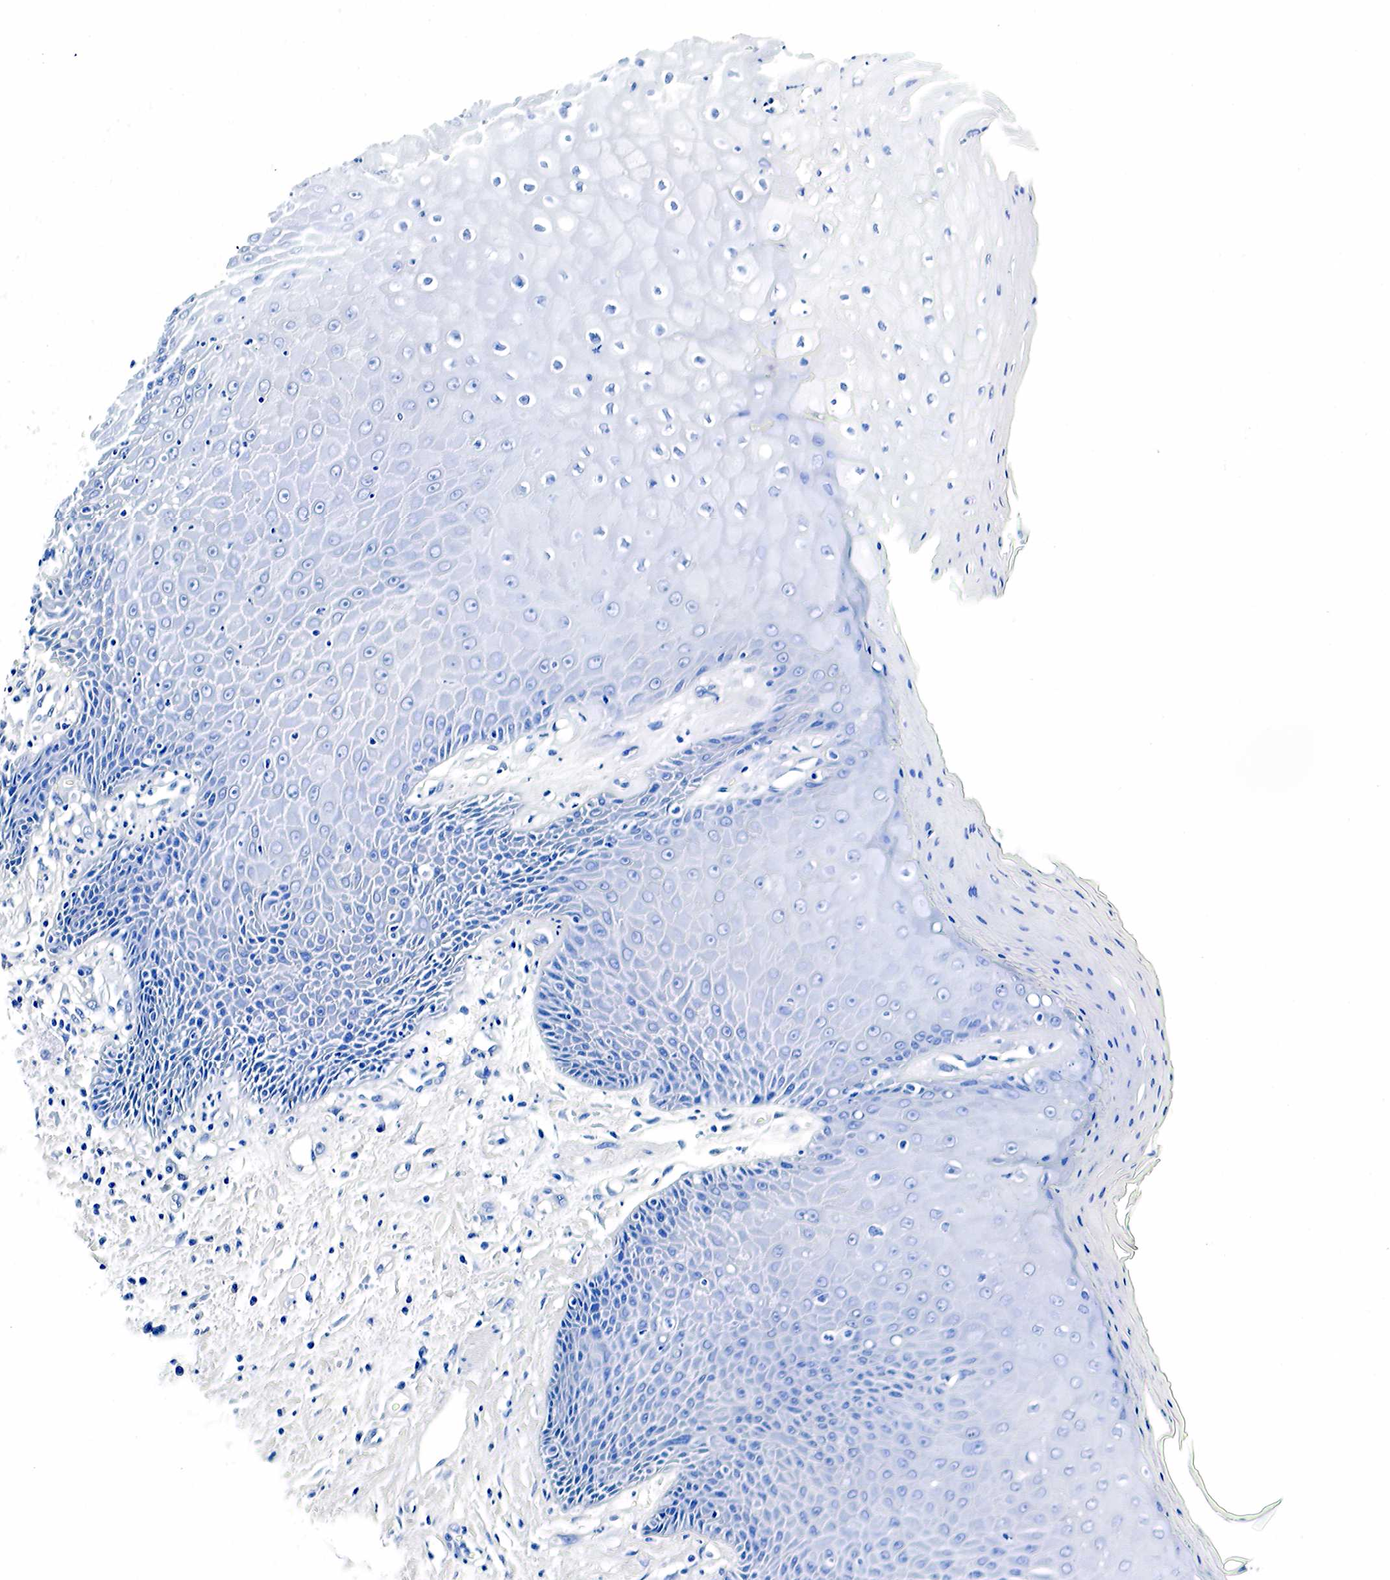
{"staining": {"intensity": "negative", "quantity": "none", "location": "none"}, "tissue": "skin", "cell_type": "Epidermal cells", "image_type": "normal", "snomed": [{"axis": "morphology", "description": "Normal tissue, NOS"}, {"axis": "topography", "description": "Skin"}, {"axis": "topography", "description": "Anal"}], "caption": "IHC image of benign skin: skin stained with DAB (3,3'-diaminobenzidine) exhibits no significant protein positivity in epidermal cells.", "gene": "GAST", "patient": {"sex": "male", "age": 61}}